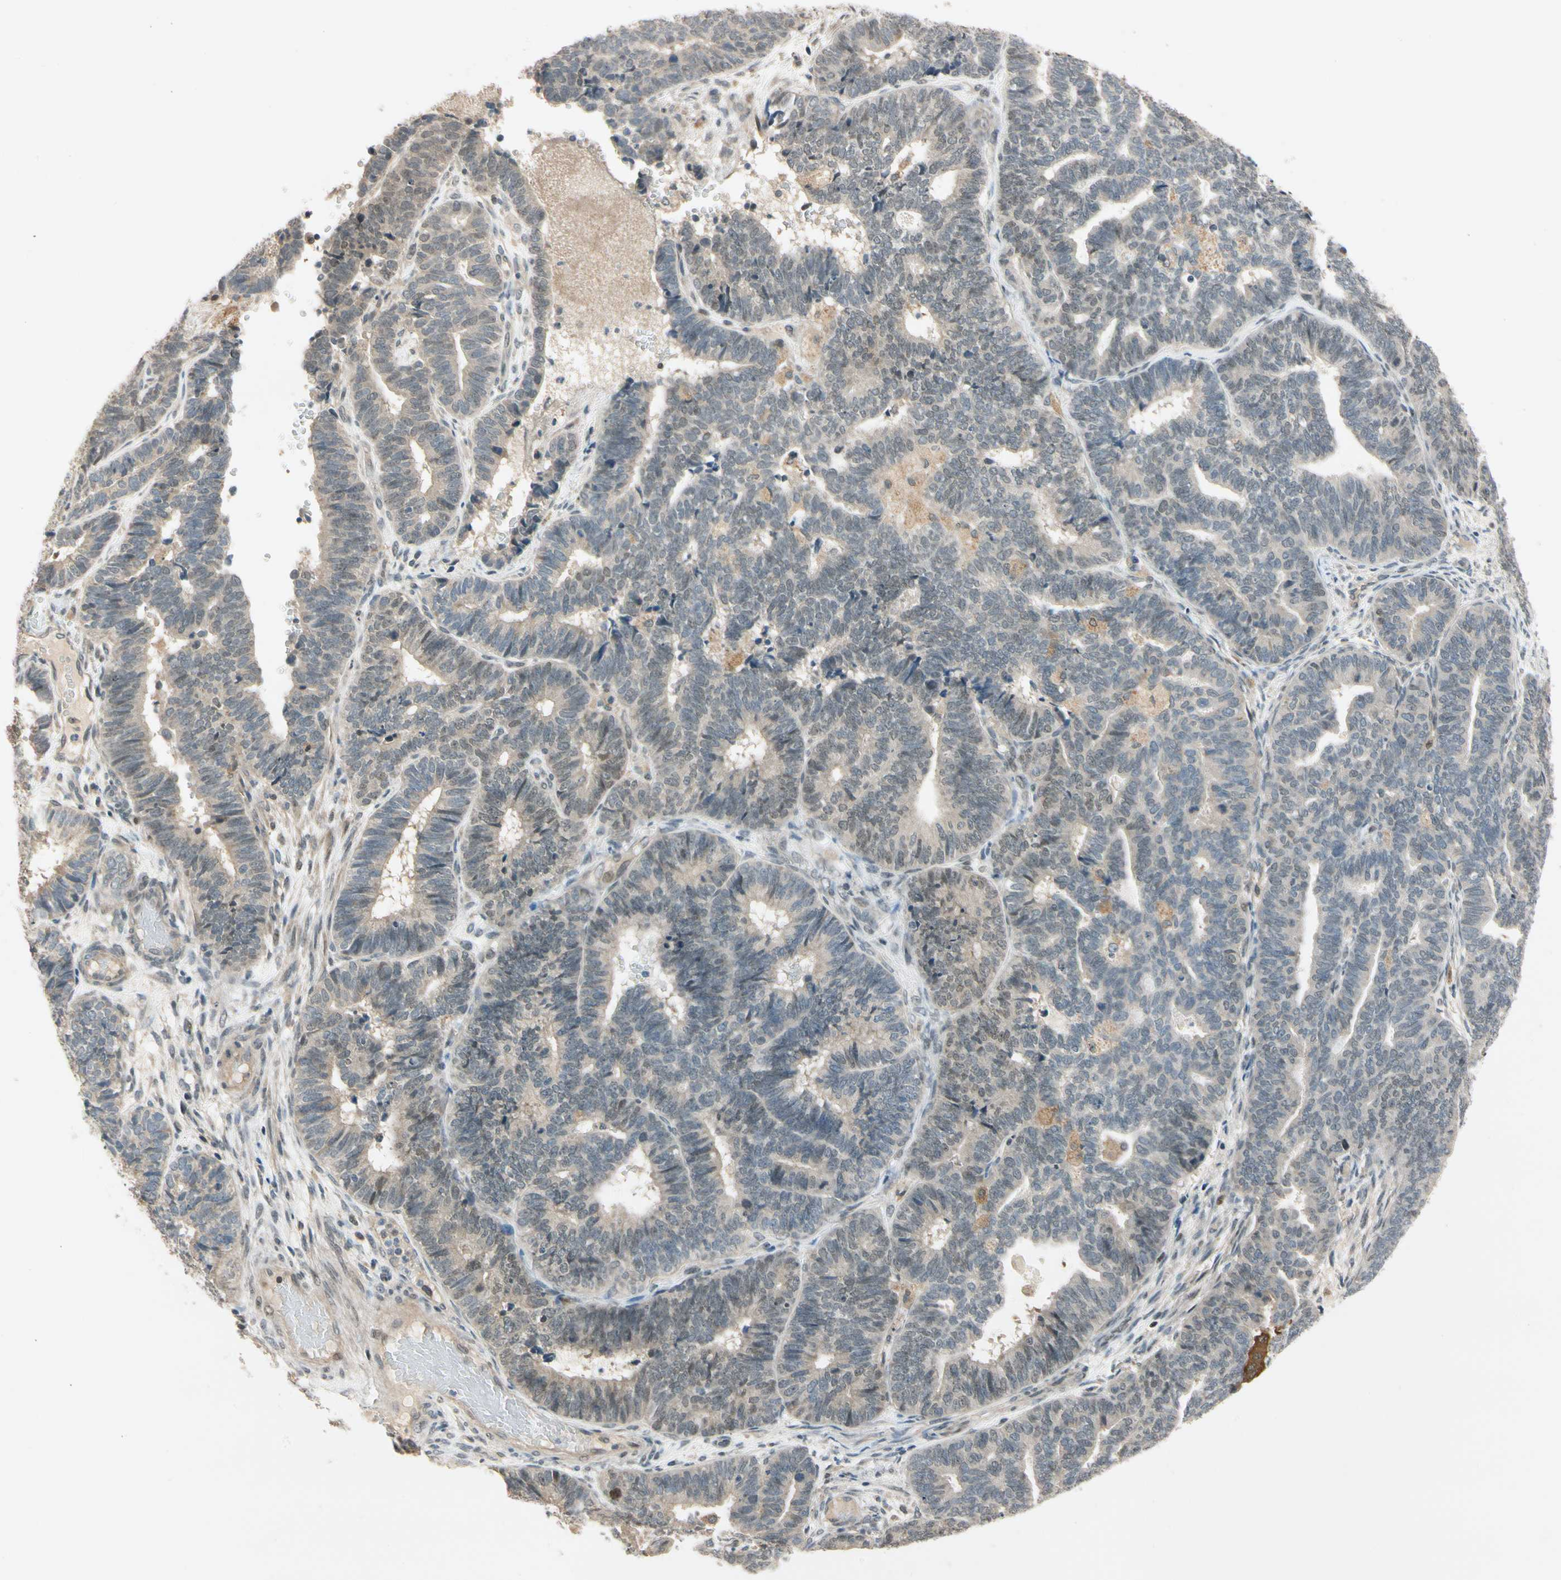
{"staining": {"intensity": "weak", "quantity": ">75%", "location": "cytoplasmic/membranous,nuclear"}, "tissue": "endometrial cancer", "cell_type": "Tumor cells", "image_type": "cancer", "snomed": [{"axis": "morphology", "description": "Adenocarcinoma, NOS"}, {"axis": "topography", "description": "Endometrium"}], "caption": "The histopathology image shows immunohistochemical staining of adenocarcinoma (endometrial). There is weak cytoplasmic/membranous and nuclear staining is identified in about >75% of tumor cells.", "gene": "RIOX2", "patient": {"sex": "female", "age": 70}}